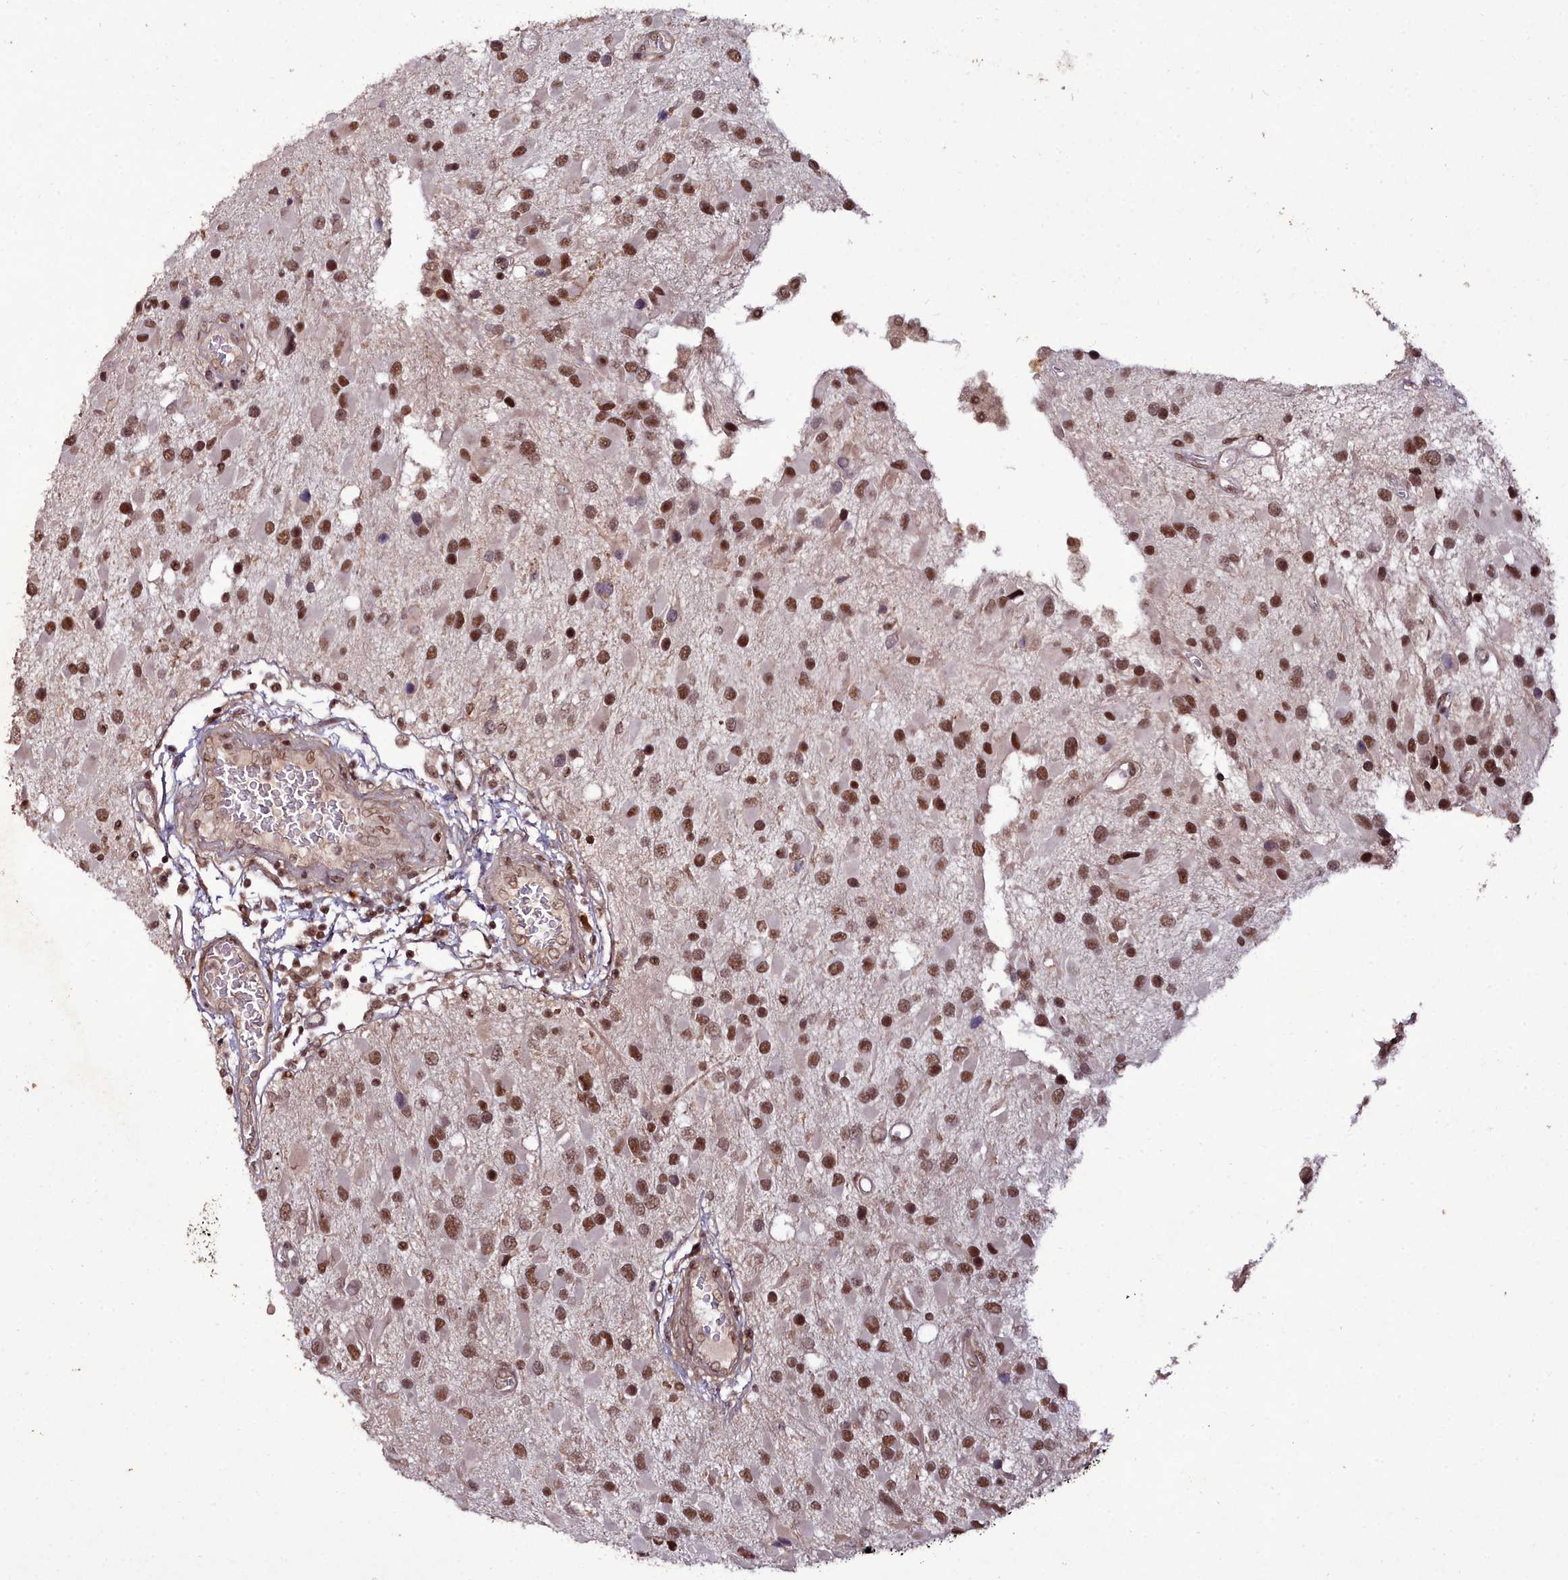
{"staining": {"intensity": "strong", "quantity": ">75%", "location": "nuclear"}, "tissue": "glioma", "cell_type": "Tumor cells", "image_type": "cancer", "snomed": [{"axis": "morphology", "description": "Glioma, malignant, High grade"}, {"axis": "topography", "description": "Brain"}], "caption": "A photomicrograph of malignant high-grade glioma stained for a protein exhibits strong nuclear brown staining in tumor cells. The protein of interest is shown in brown color, while the nuclei are stained blue.", "gene": "CXXC1", "patient": {"sex": "male", "age": 53}}